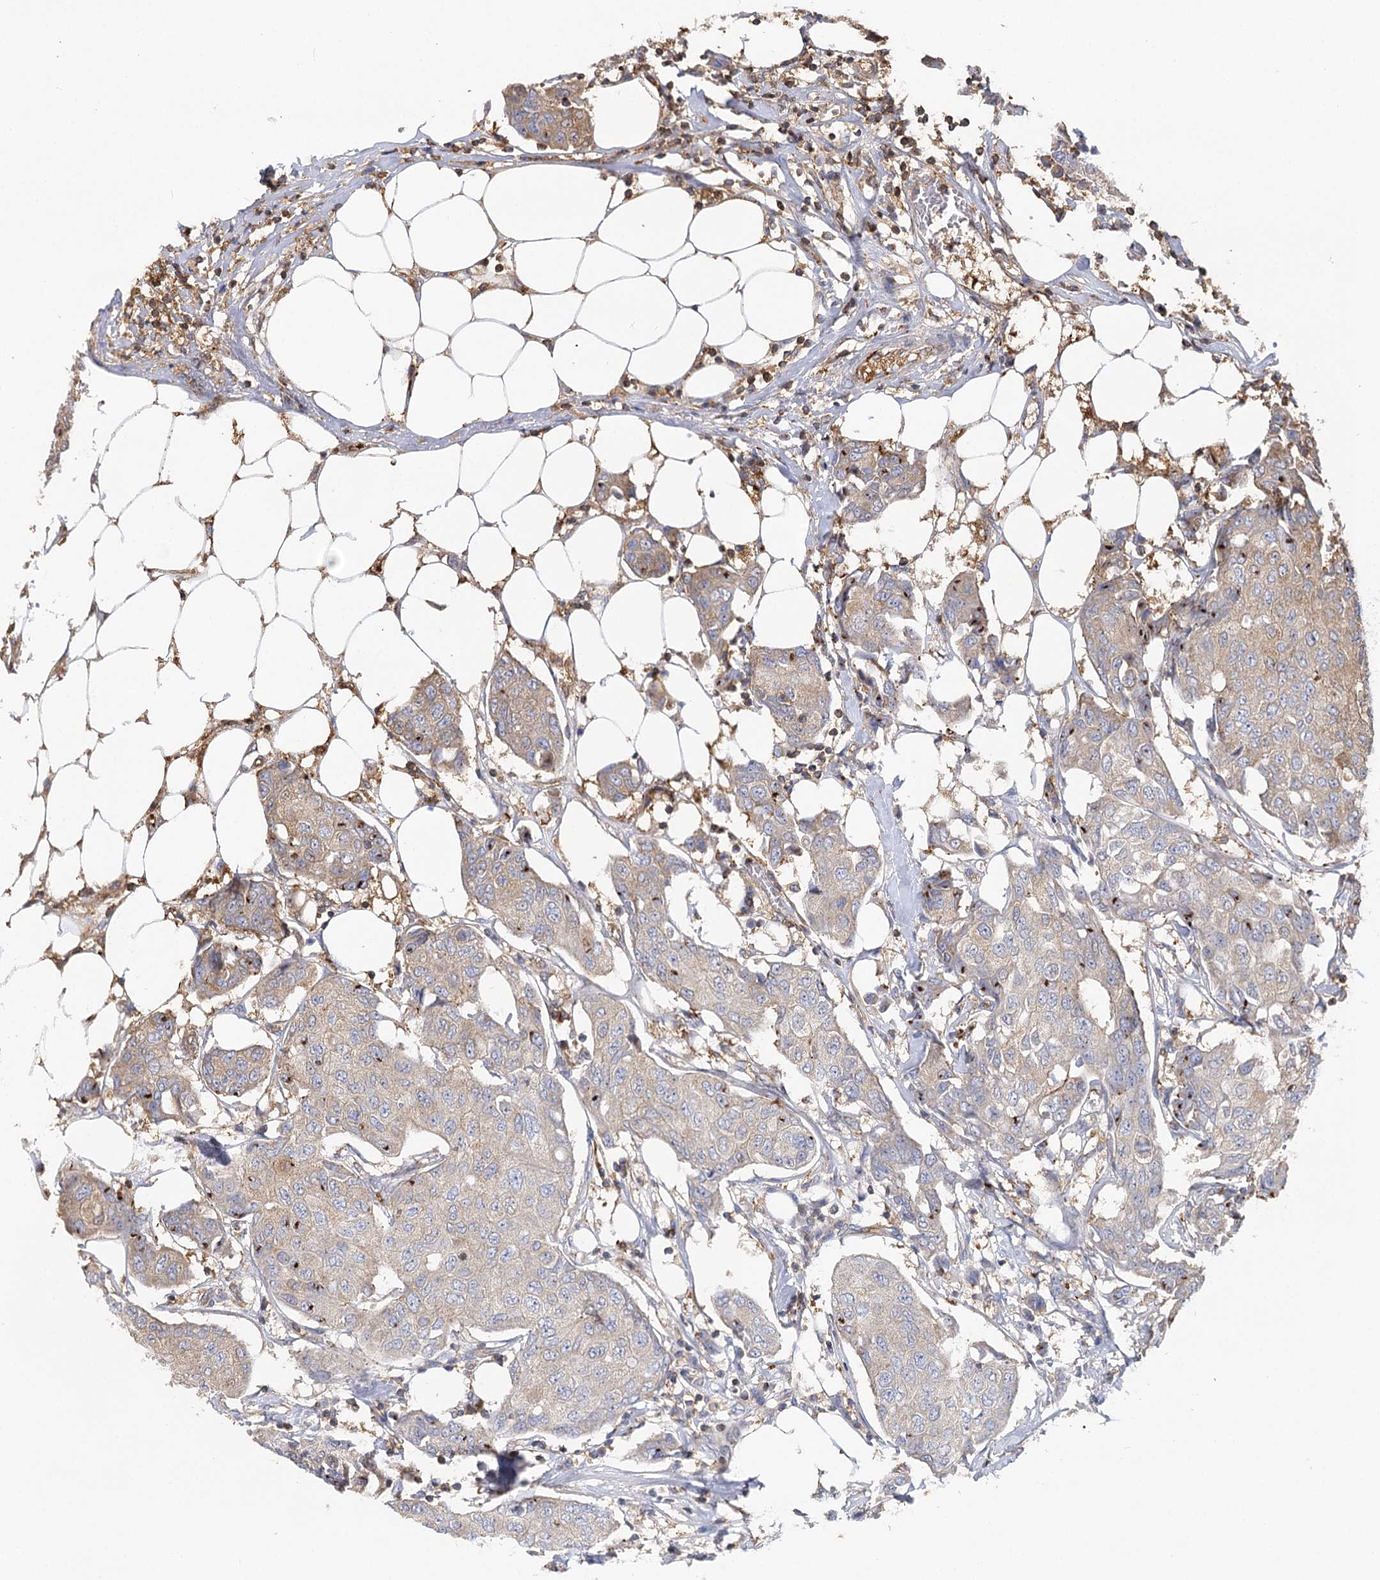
{"staining": {"intensity": "weak", "quantity": "<25%", "location": "cytoplasmic/membranous"}, "tissue": "breast cancer", "cell_type": "Tumor cells", "image_type": "cancer", "snomed": [{"axis": "morphology", "description": "Duct carcinoma"}, {"axis": "topography", "description": "Breast"}], "caption": "This is an immunohistochemistry histopathology image of human breast cancer (intraductal carcinoma). There is no expression in tumor cells.", "gene": "SEC24B", "patient": {"sex": "female", "age": 80}}